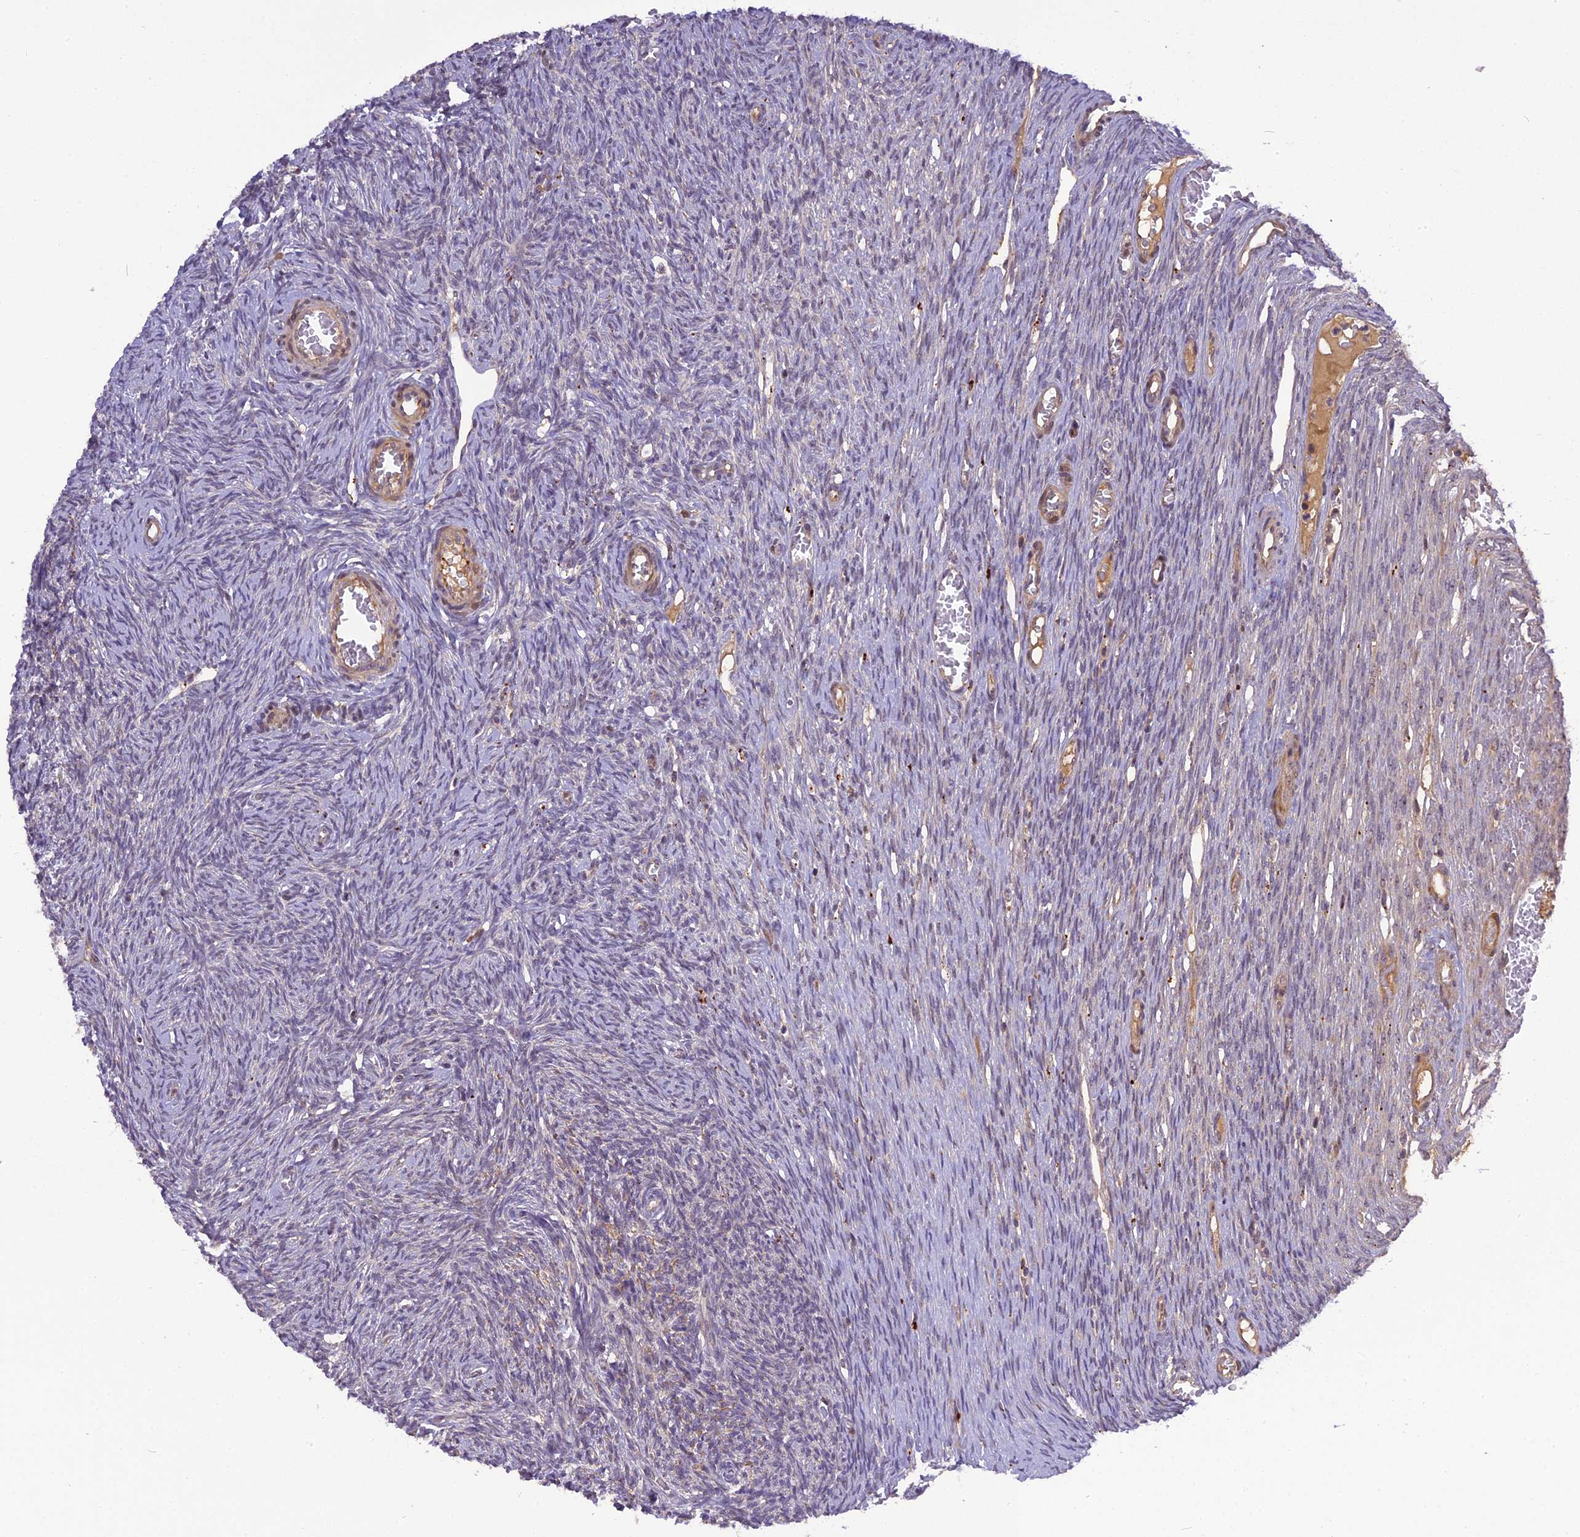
{"staining": {"intensity": "negative", "quantity": "none", "location": "none"}, "tissue": "ovary", "cell_type": "Ovarian stroma cells", "image_type": "normal", "snomed": [{"axis": "morphology", "description": "Normal tissue, NOS"}, {"axis": "topography", "description": "Ovary"}], "caption": "This image is of unremarkable ovary stained with immunohistochemistry to label a protein in brown with the nuclei are counter-stained blue. There is no staining in ovarian stroma cells.", "gene": "FNIP2", "patient": {"sex": "female", "age": 44}}